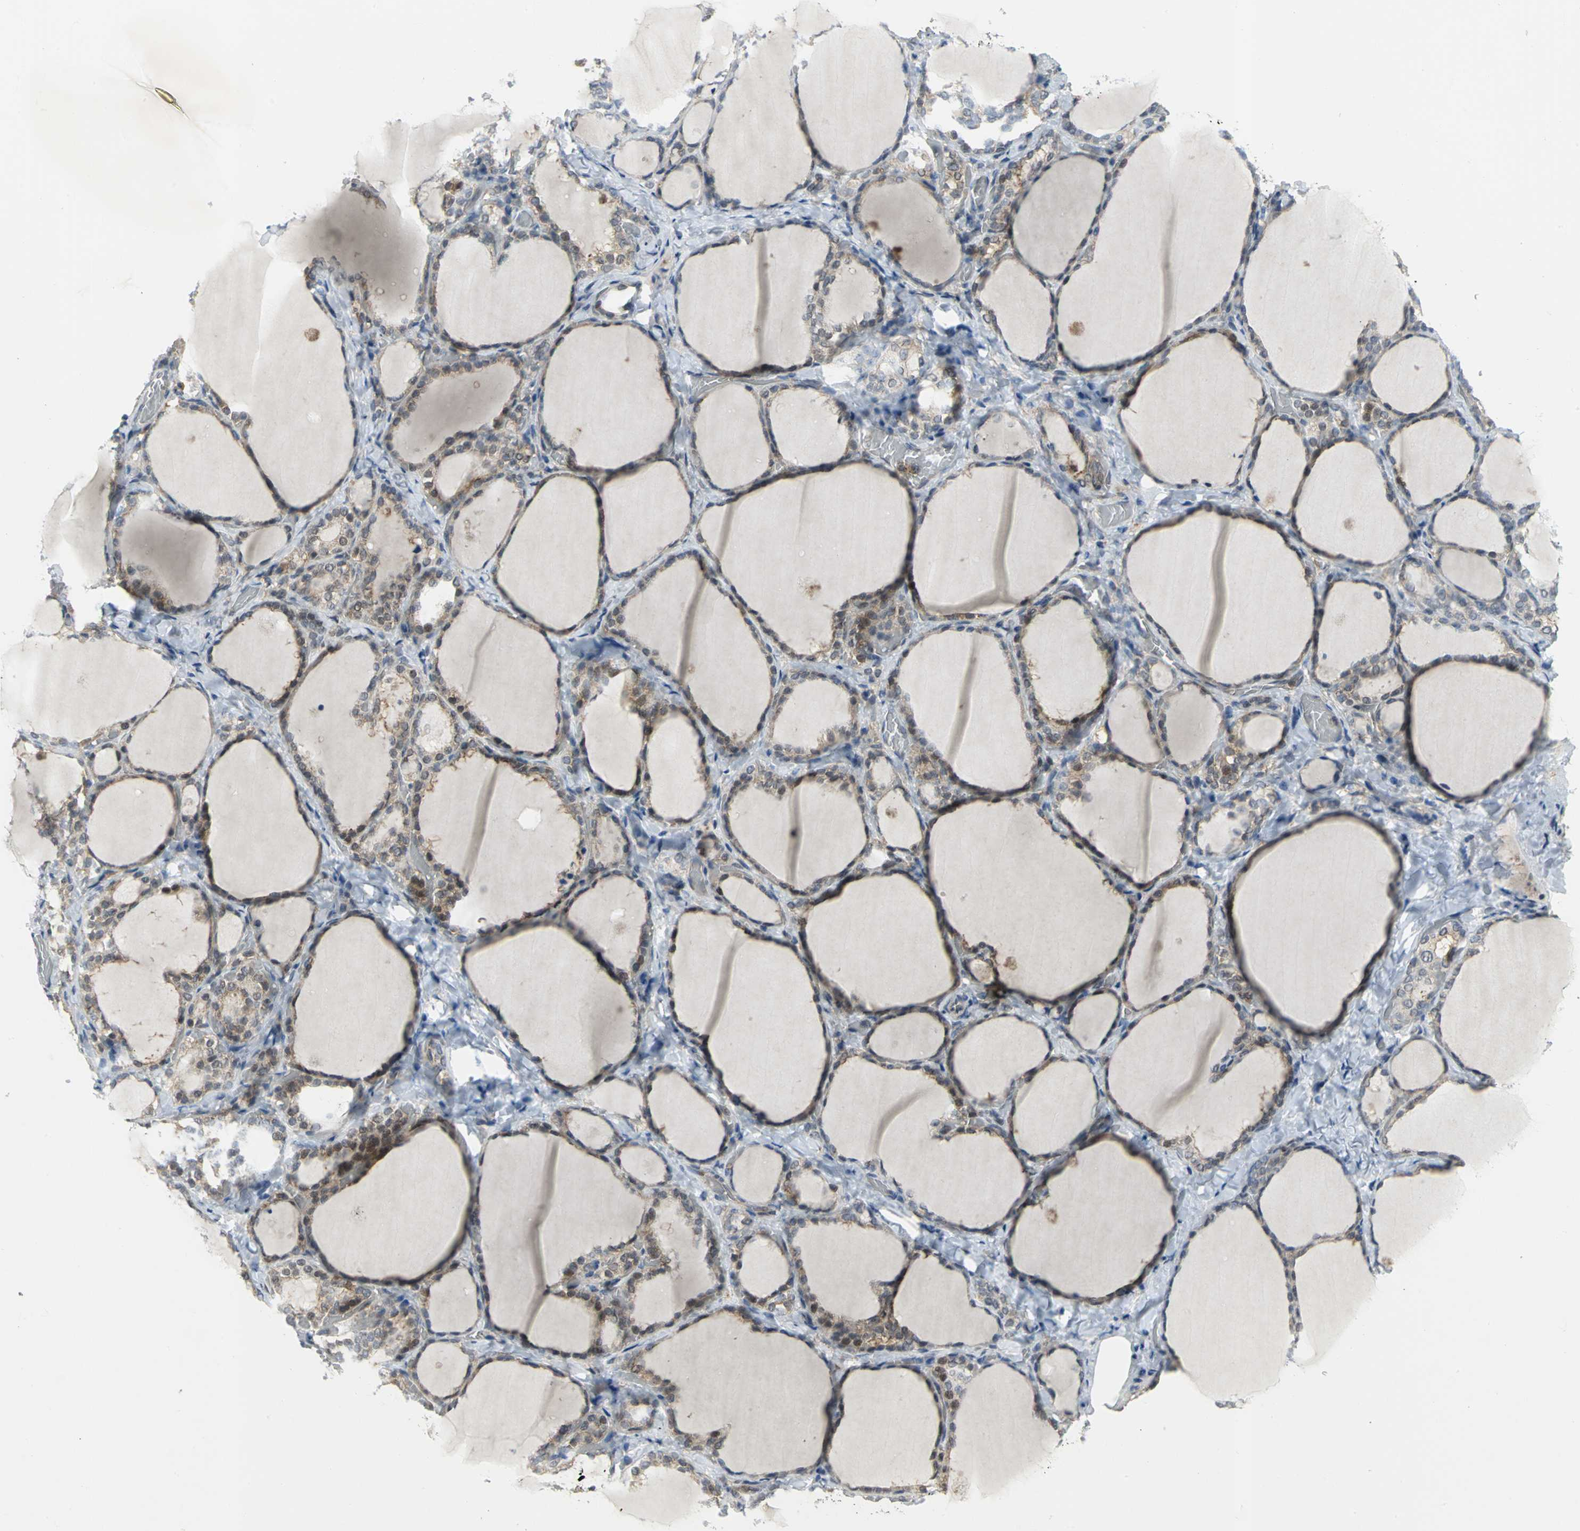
{"staining": {"intensity": "weak", "quantity": ">75%", "location": "cytoplasmic/membranous"}, "tissue": "thyroid gland", "cell_type": "Glandular cells", "image_type": "normal", "snomed": [{"axis": "morphology", "description": "Normal tissue, NOS"}, {"axis": "morphology", "description": "Papillary adenocarcinoma, NOS"}, {"axis": "topography", "description": "Thyroid gland"}], "caption": "Thyroid gland was stained to show a protein in brown. There is low levels of weak cytoplasmic/membranous positivity in about >75% of glandular cells. (DAB = brown stain, brightfield microscopy at high magnification).", "gene": "PSMA4", "patient": {"sex": "female", "age": 30}}